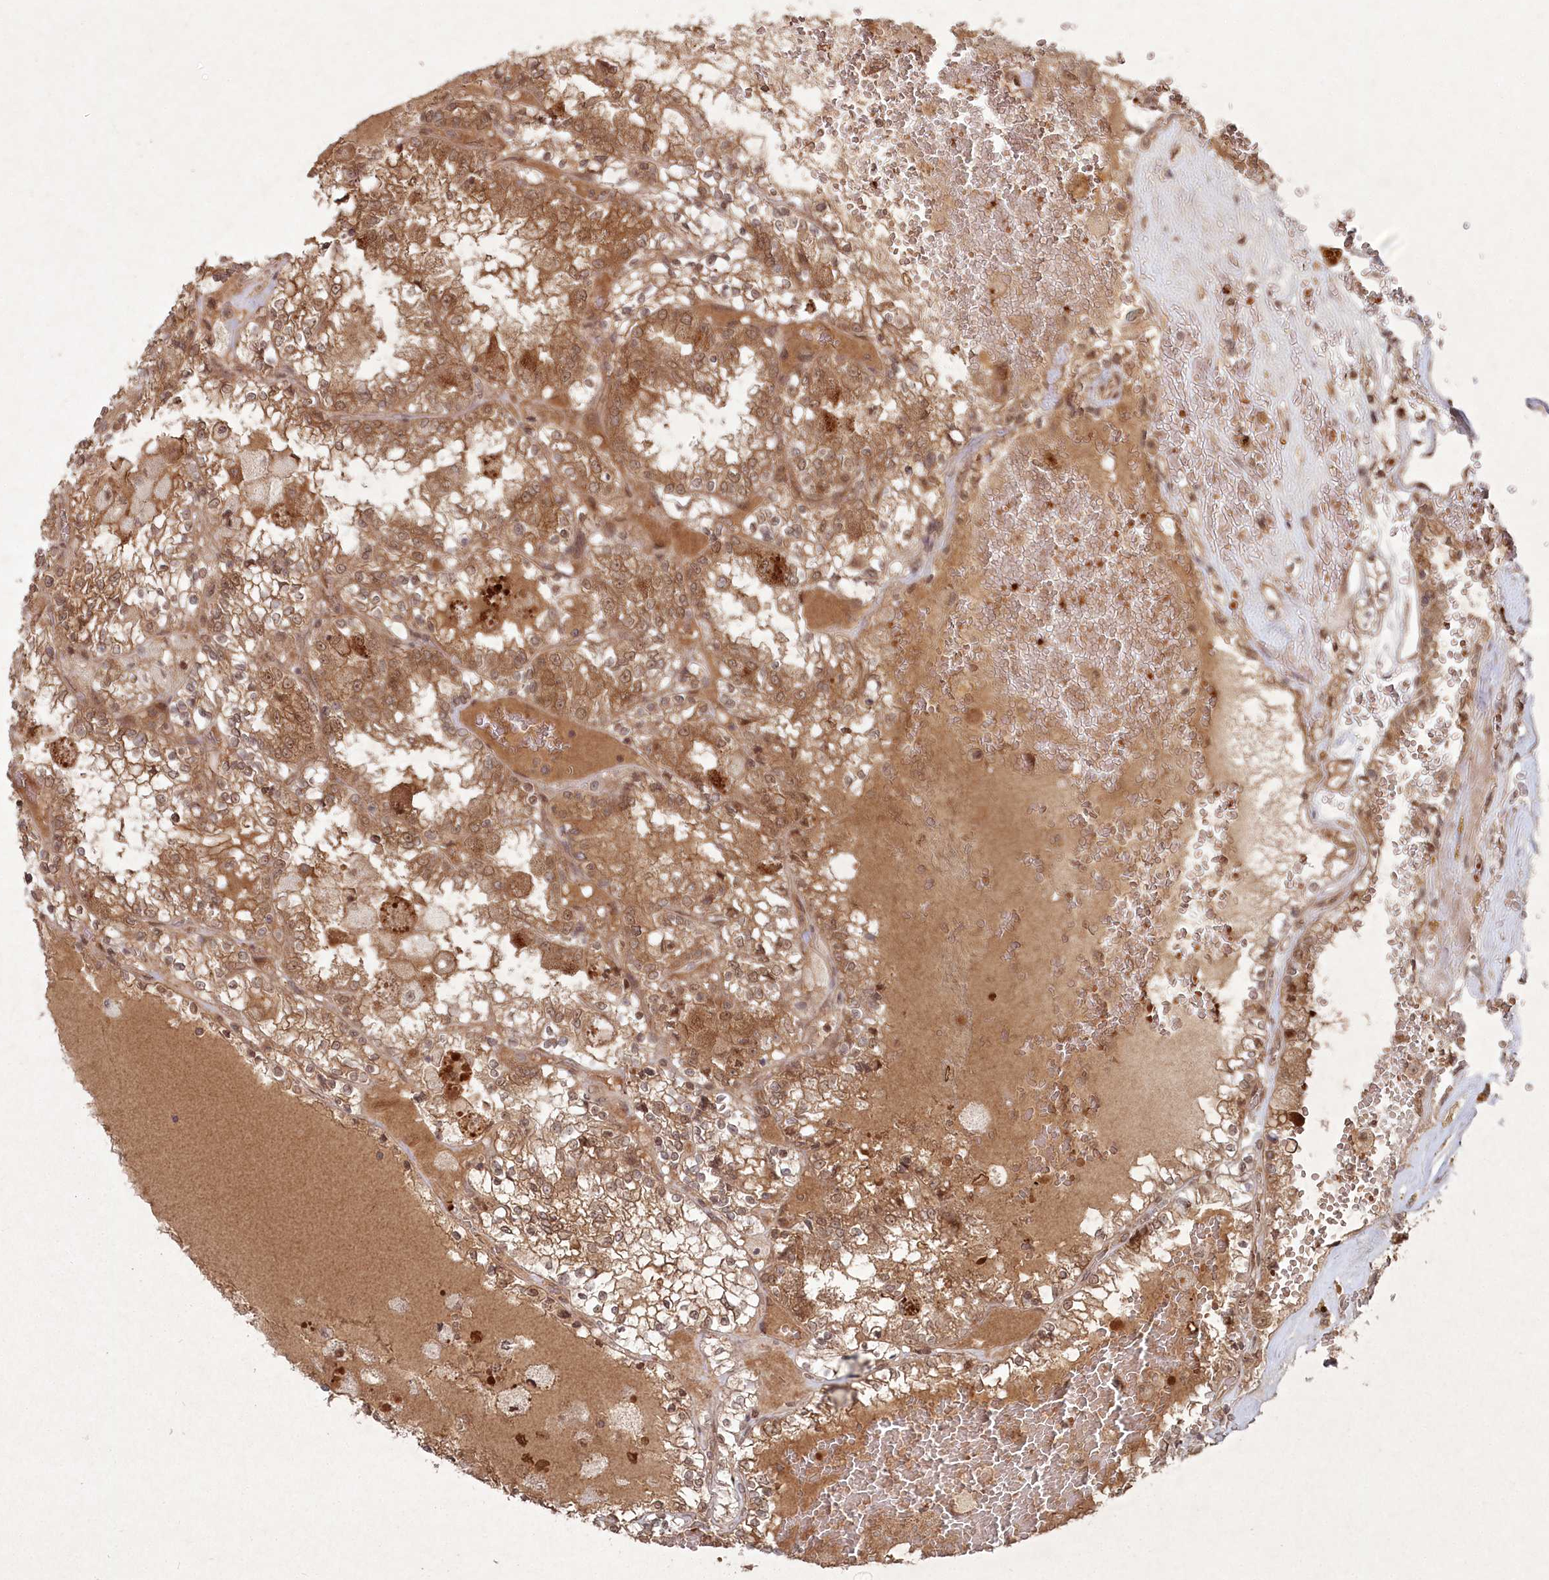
{"staining": {"intensity": "moderate", "quantity": ">75%", "location": "cytoplasmic/membranous,nuclear"}, "tissue": "renal cancer", "cell_type": "Tumor cells", "image_type": "cancer", "snomed": [{"axis": "morphology", "description": "Adenocarcinoma, NOS"}, {"axis": "topography", "description": "Kidney"}], "caption": "IHC micrograph of human renal cancer stained for a protein (brown), which reveals medium levels of moderate cytoplasmic/membranous and nuclear staining in about >75% of tumor cells.", "gene": "FBXL17", "patient": {"sex": "female", "age": 56}}